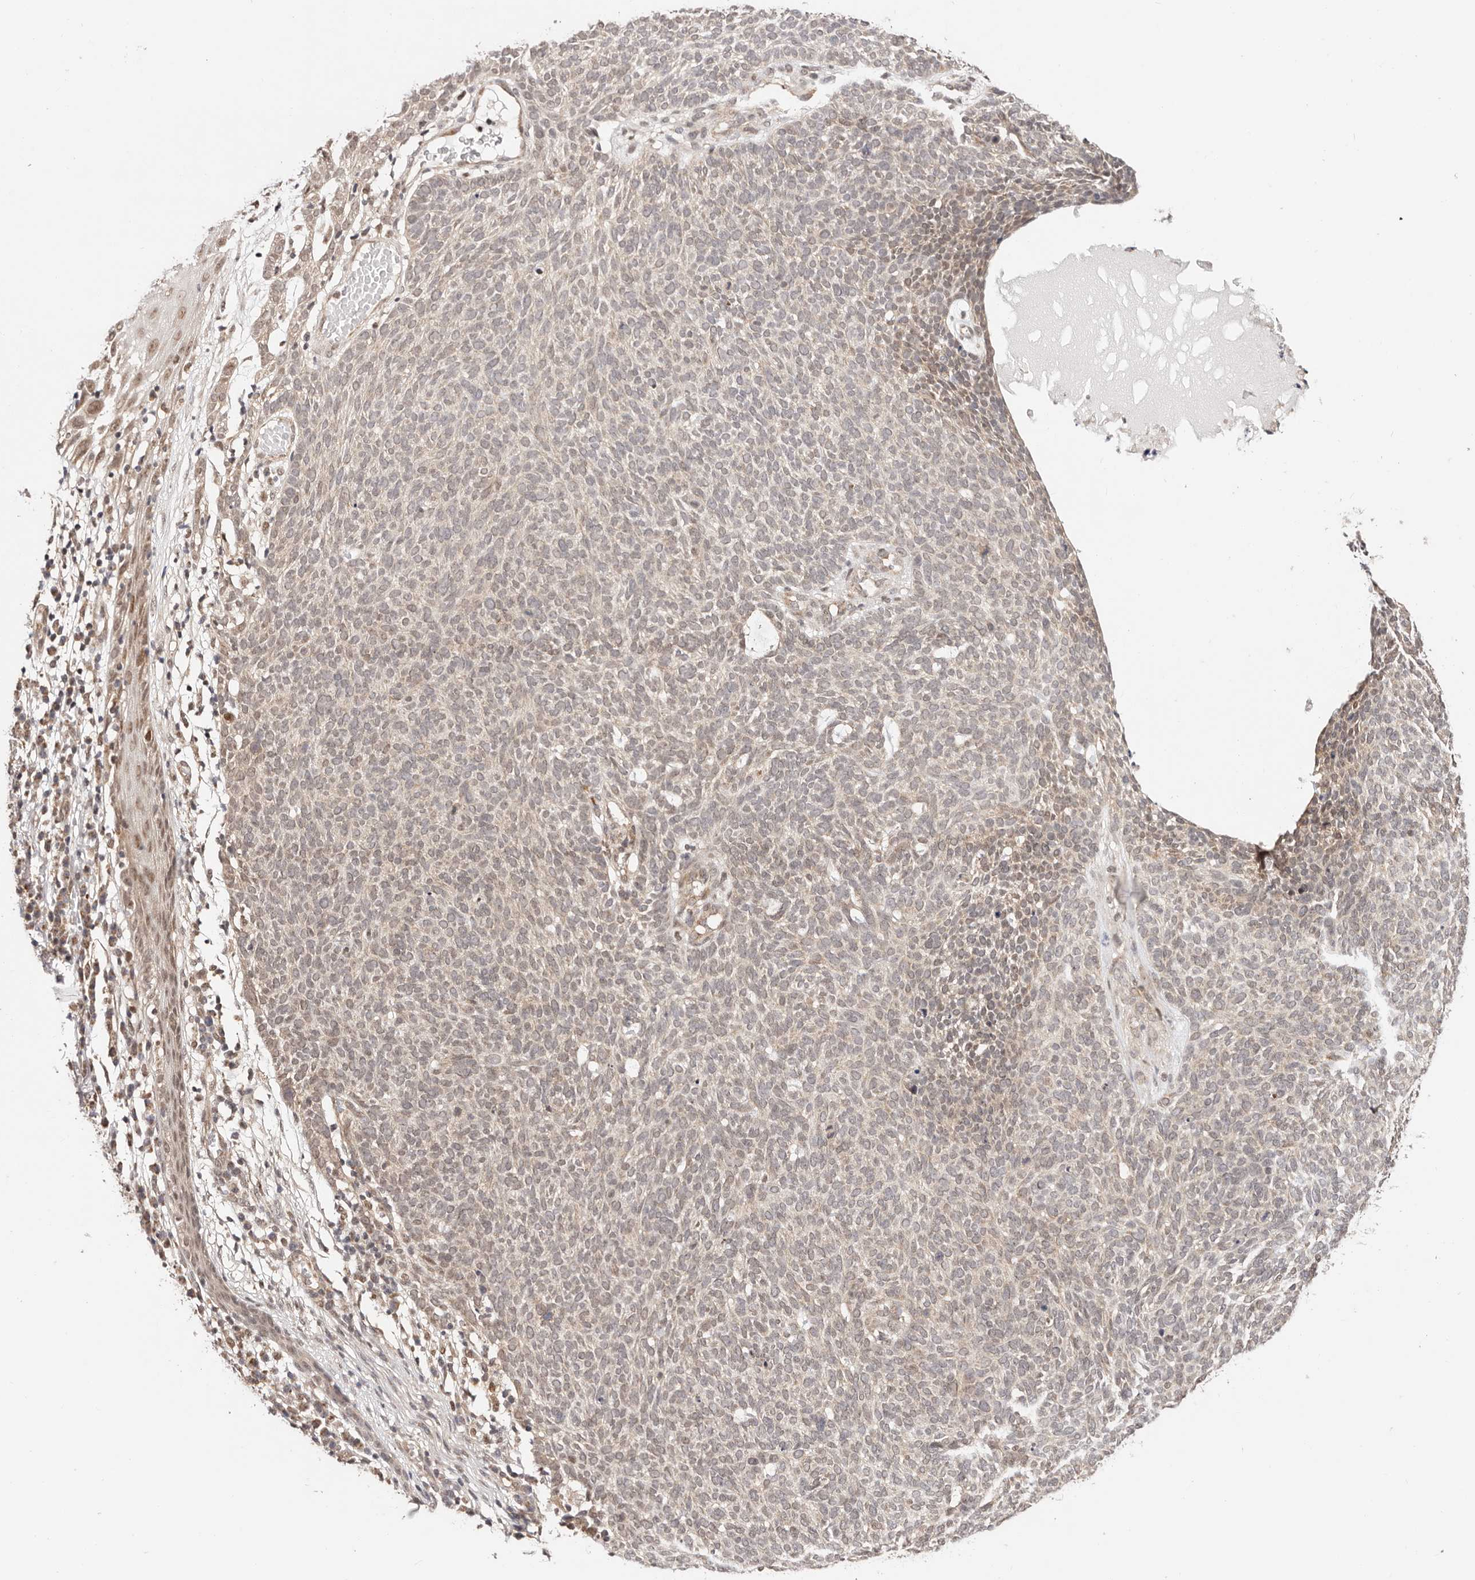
{"staining": {"intensity": "weak", "quantity": "<25%", "location": "nuclear"}, "tissue": "skin cancer", "cell_type": "Tumor cells", "image_type": "cancer", "snomed": [{"axis": "morphology", "description": "Squamous cell carcinoma, NOS"}, {"axis": "topography", "description": "Skin"}], "caption": "Micrograph shows no significant protein positivity in tumor cells of skin squamous cell carcinoma. The staining is performed using DAB brown chromogen with nuclei counter-stained in using hematoxylin.", "gene": "CTNNBL1", "patient": {"sex": "female", "age": 90}}